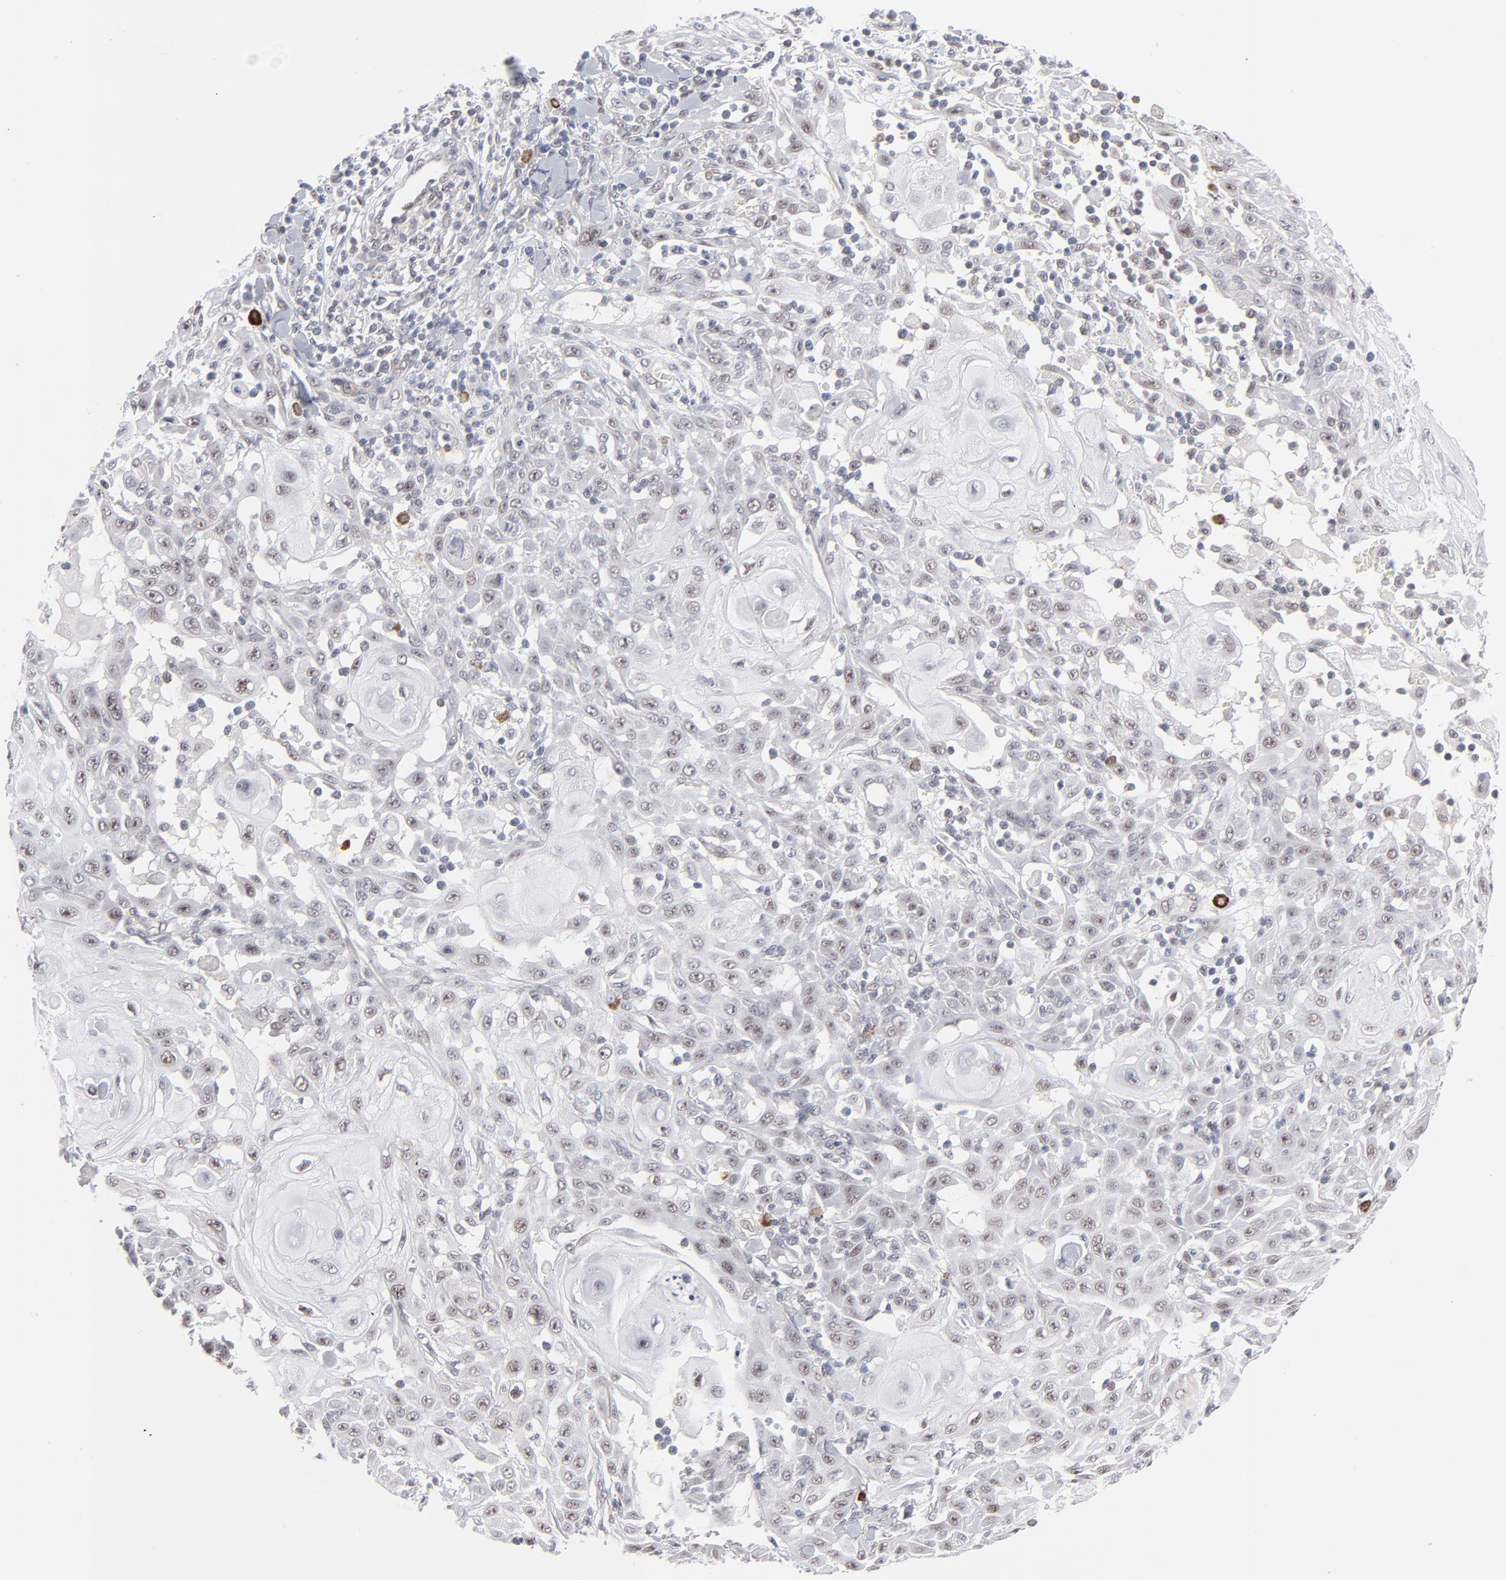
{"staining": {"intensity": "weak", "quantity": "<25%", "location": "nuclear"}, "tissue": "skin cancer", "cell_type": "Tumor cells", "image_type": "cancer", "snomed": [{"axis": "morphology", "description": "Squamous cell carcinoma, NOS"}, {"axis": "topography", "description": "Skin"}], "caption": "The immunohistochemistry photomicrograph has no significant staining in tumor cells of skin cancer tissue.", "gene": "NBN", "patient": {"sex": "male", "age": 24}}